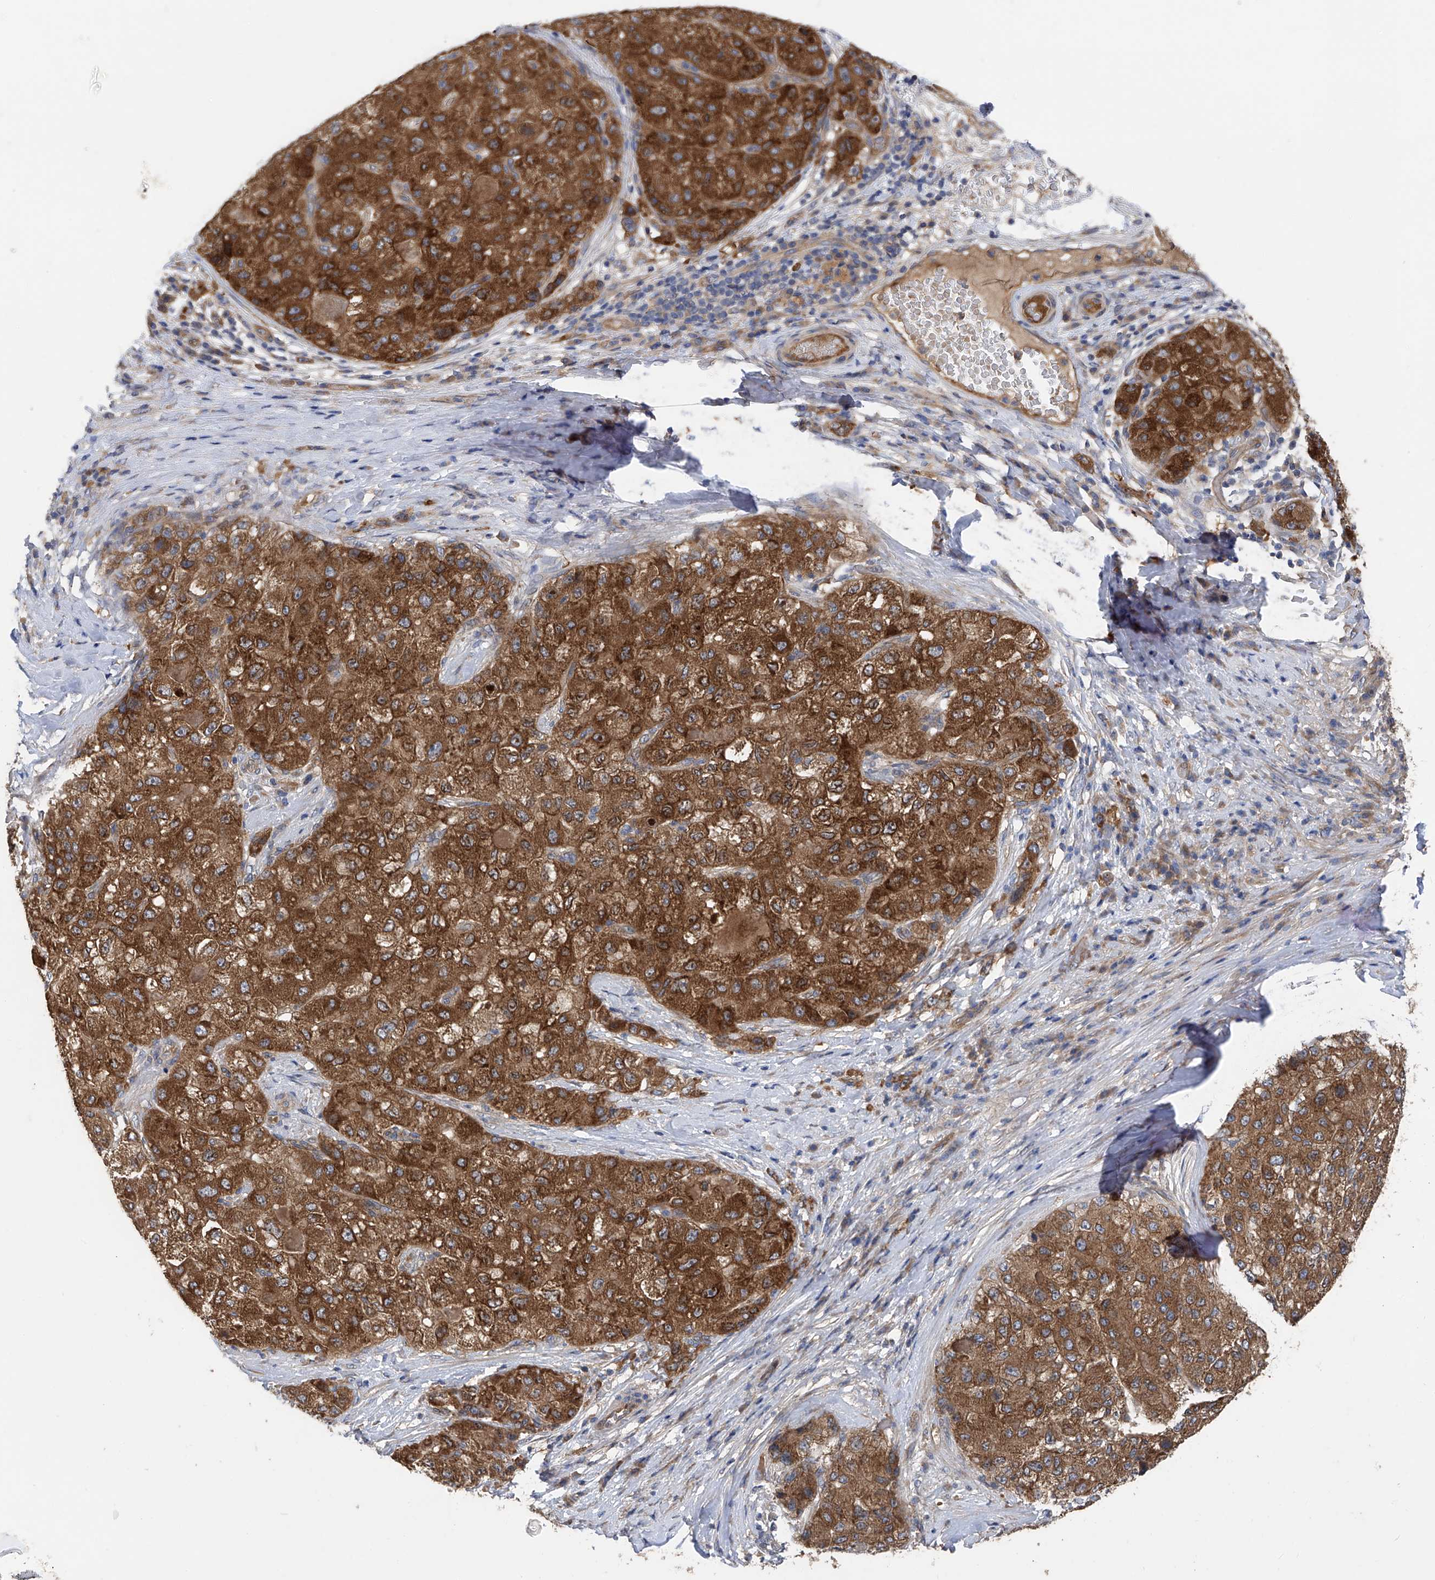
{"staining": {"intensity": "strong", "quantity": ">75%", "location": "cytoplasmic/membranous"}, "tissue": "liver cancer", "cell_type": "Tumor cells", "image_type": "cancer", "snomed": [{"axis": "morphology", "description": "Carcinoma, Hepatocellular, NOS"}, {"axis": "topography", "description": "Liver"}], "caption": "This histopathology image shows liver cancer (hepatocellular carcinoma) stained with IHC to label a protein in brown. The cytoplasmic/membranous of tumor cells show strong positivity for the protein. Nuclei are counter-stained blue.", "gene": "PTK2", "patient": {"sex": "male", "age": 80}}